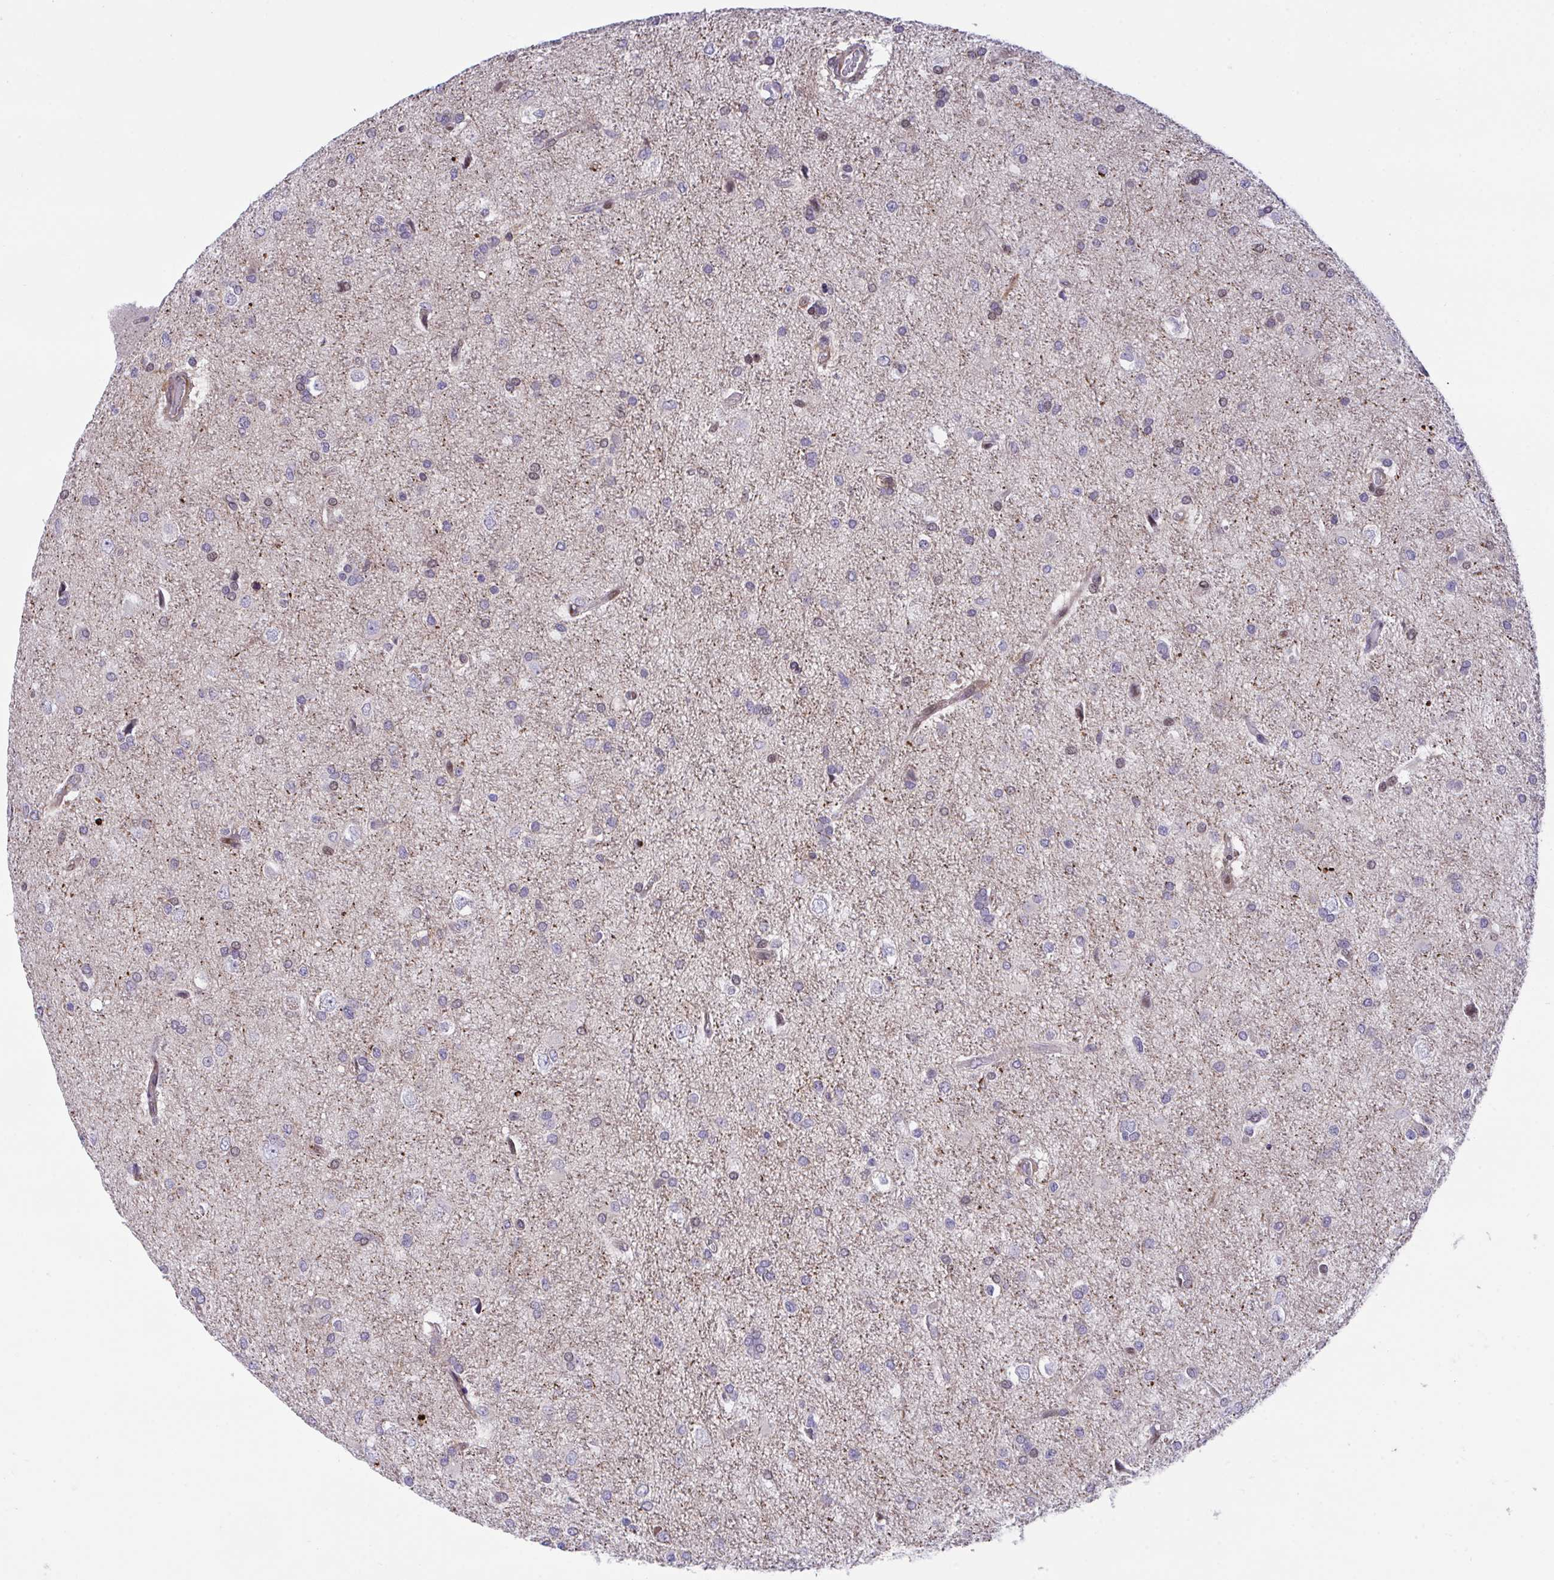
{"staining": {"intensity": "weak", "quantity": "<25%", "location": "cytoplasmic/membranous"}, "tissue": "glioma", "cell_type": "Tumor cells", "image_type": "cancer", "snomed": [{"axis": "morphology", "description": "Glioma, malignant, High grade"}, {"axis": "topography", "description": "Brain"}], "caption": "Human high-grade glioma (malignant) stained for a protein using IHC reveals no expression in tumor cells.", "gene": "PPIH", "patient": {"sex": "male", "age": 68}}